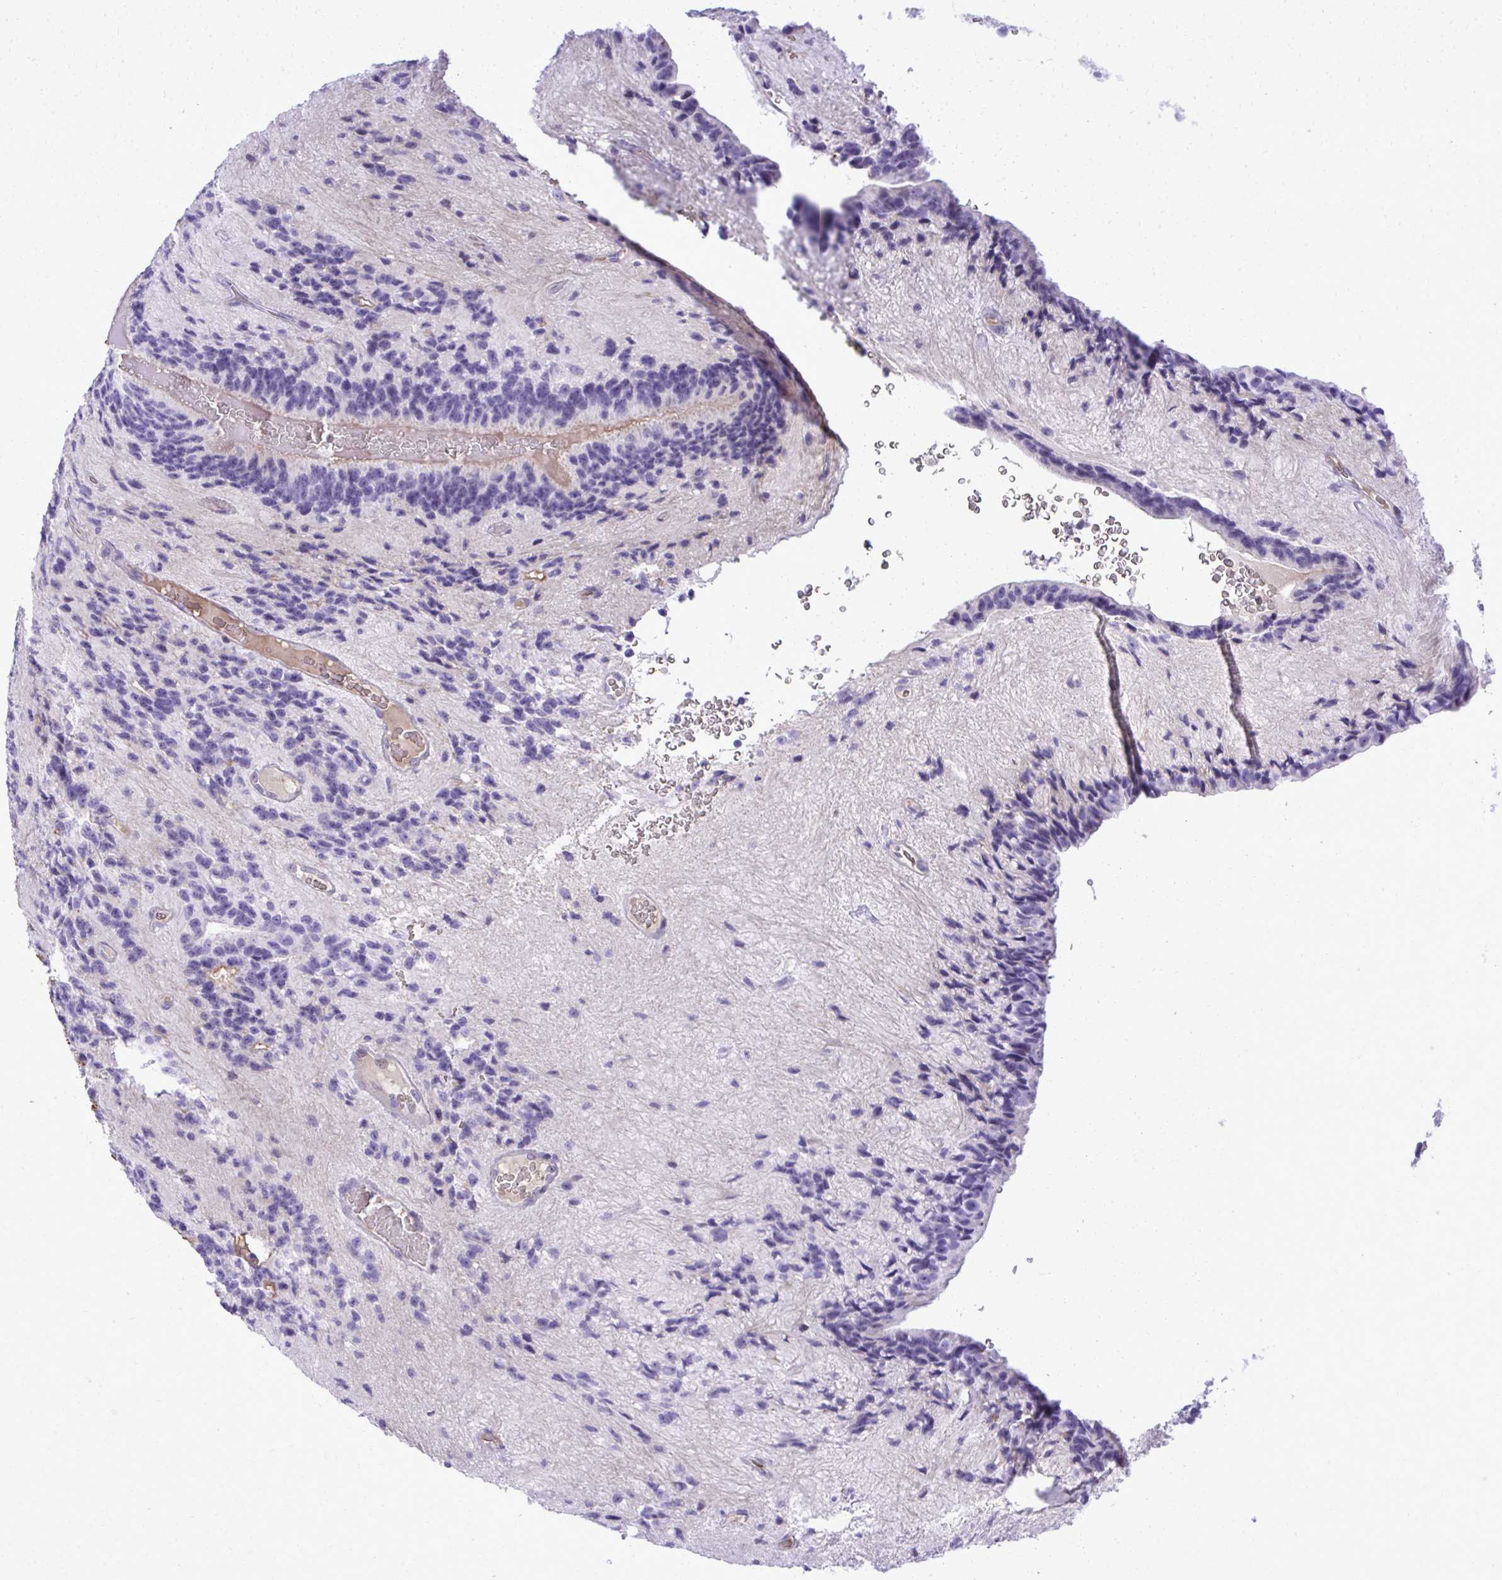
{"staining": {"intensity": "negative", "quantity": "none", "location": "none"}, "tissue": "glioma", "cell_type": "Tumor cells", "image_type": "cancer", "snomed": [{"axis": "morphology", "description": "Glioma, malignant, Low grade"}, {"axis": "topography", "description": "Brain"}], "caption": "Immunohistochemistry image of neoplastic tissue: human glioma stained with DAB (3,3'-diaminobenzidine) demonstrates no significant protein expression in tumor cells. Nuclei are stained in blue.", "gene": "PITPNM3", "patient": {"sex": "male", "age": 31}}